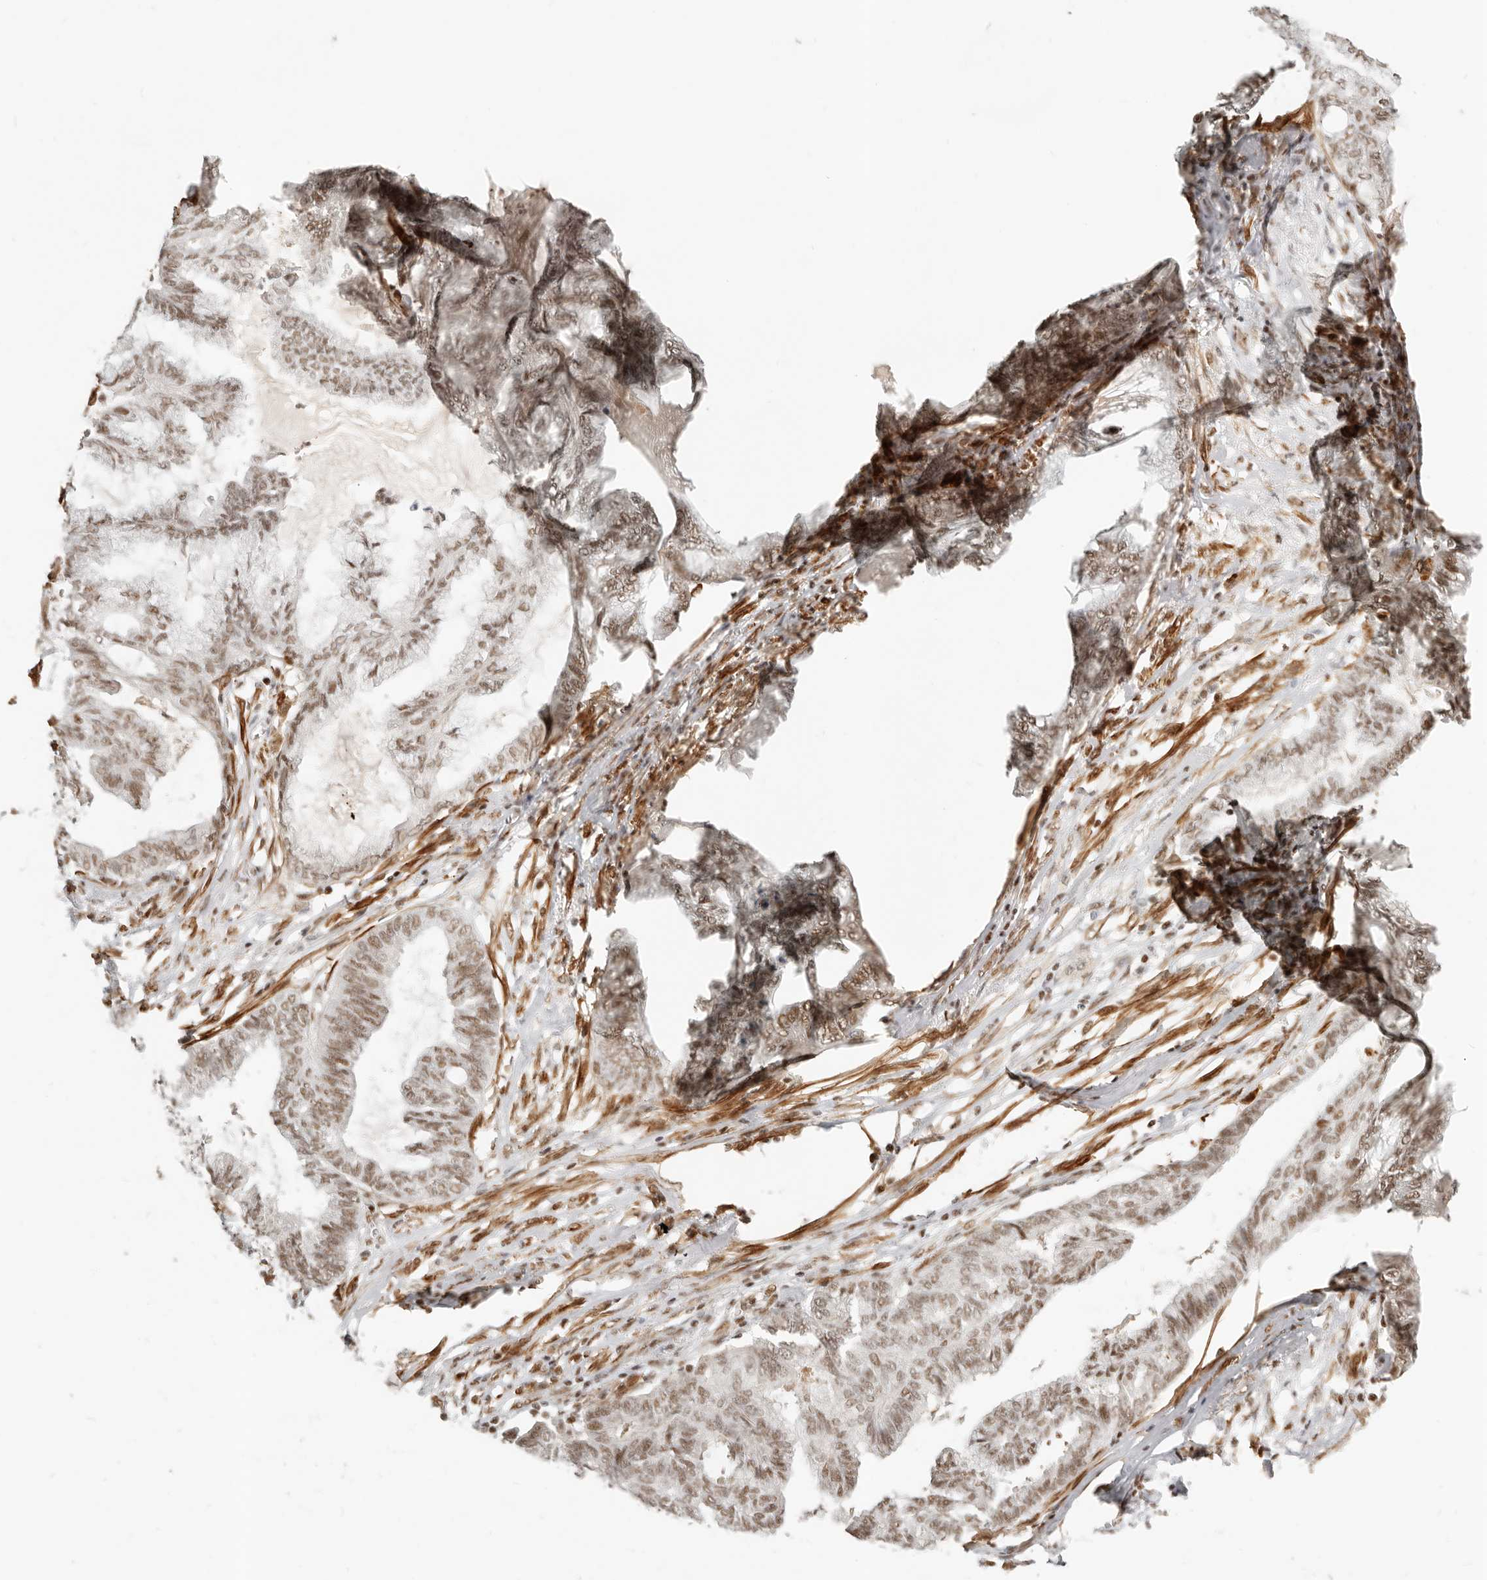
{"staining": {"intensity": "moderate", "quantity": "25%-75%", "location": "nuclear"}, "tissue": "endometrial cancer", "cell_type": "Tumor cells", "image_type": "cancer", "snomed": [{"axis": "morphology", "description": "Adenocarcinoma, NOS"}, {"axis": "topography", "description": "Endometrium"}], "caption": "Human endometrial adenocarcinoma stained with a brown dye shows moderate nuclear positive staining in about 25%-75% of tumor cells.", "gene": "GABPA", "patient": {"sex": "female", "age": 86}}